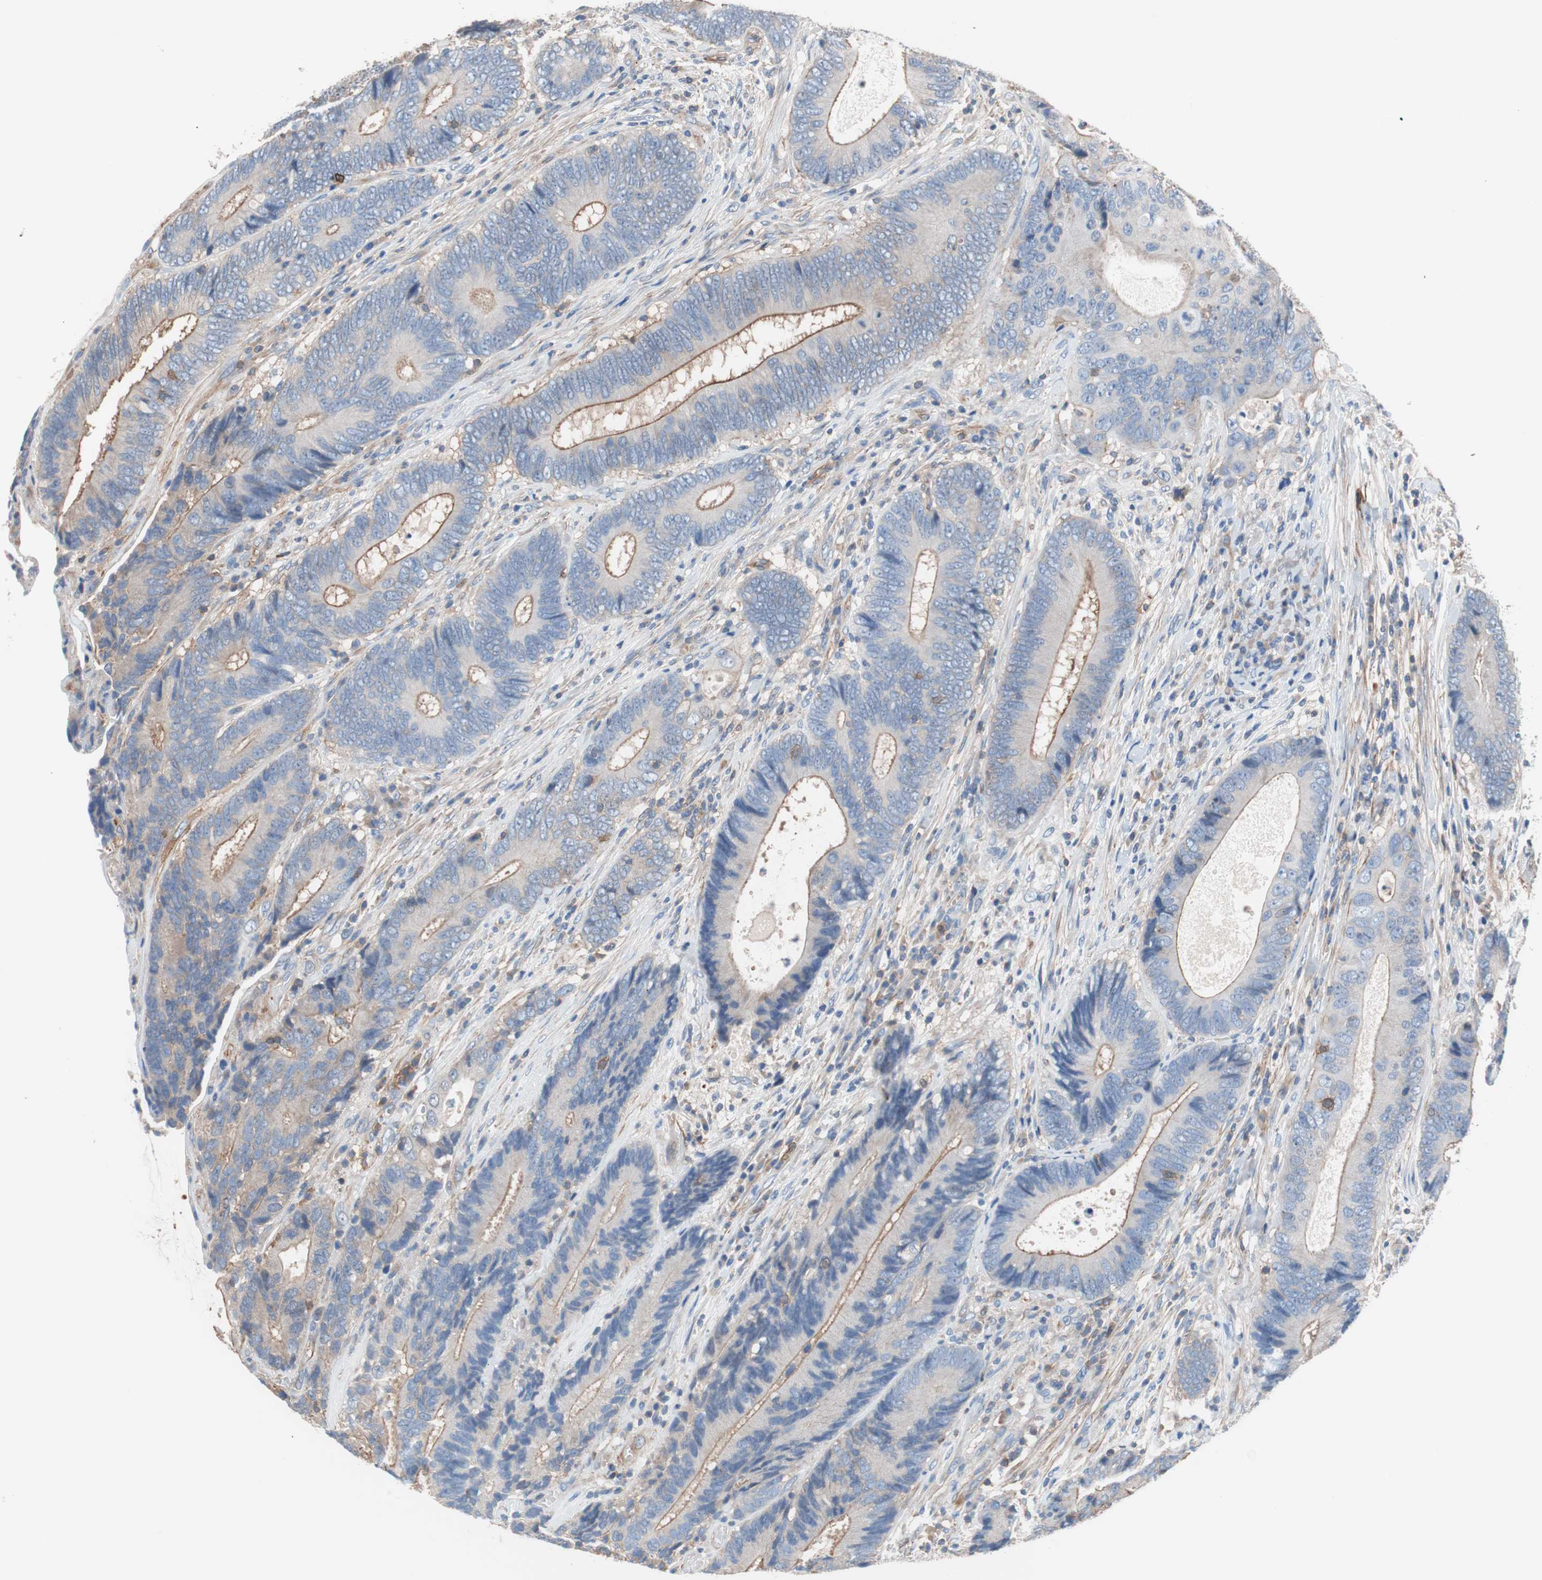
{"staining": {"intensity": "weak", "quantity": "25%-75%", "location": "cytoplasmic/membranous"}, "tissue": "colorectal cancer", "cell_type": "Tumor cells", "image_type": "cancer", "snomed": [{"axis": "morphology", "description": "Adenocarcinoma, NOS"}, {"axis": "topography", "description": "Colon"}], "caption": "Immunohistochemical staining of human colorectal adenocarcinoma displays weak cytoplasmic/membranous protein staining in about 25%-75% of tumor cells.", "gene": "GPR160", "patient": {"sex": "female", "age": 78}}